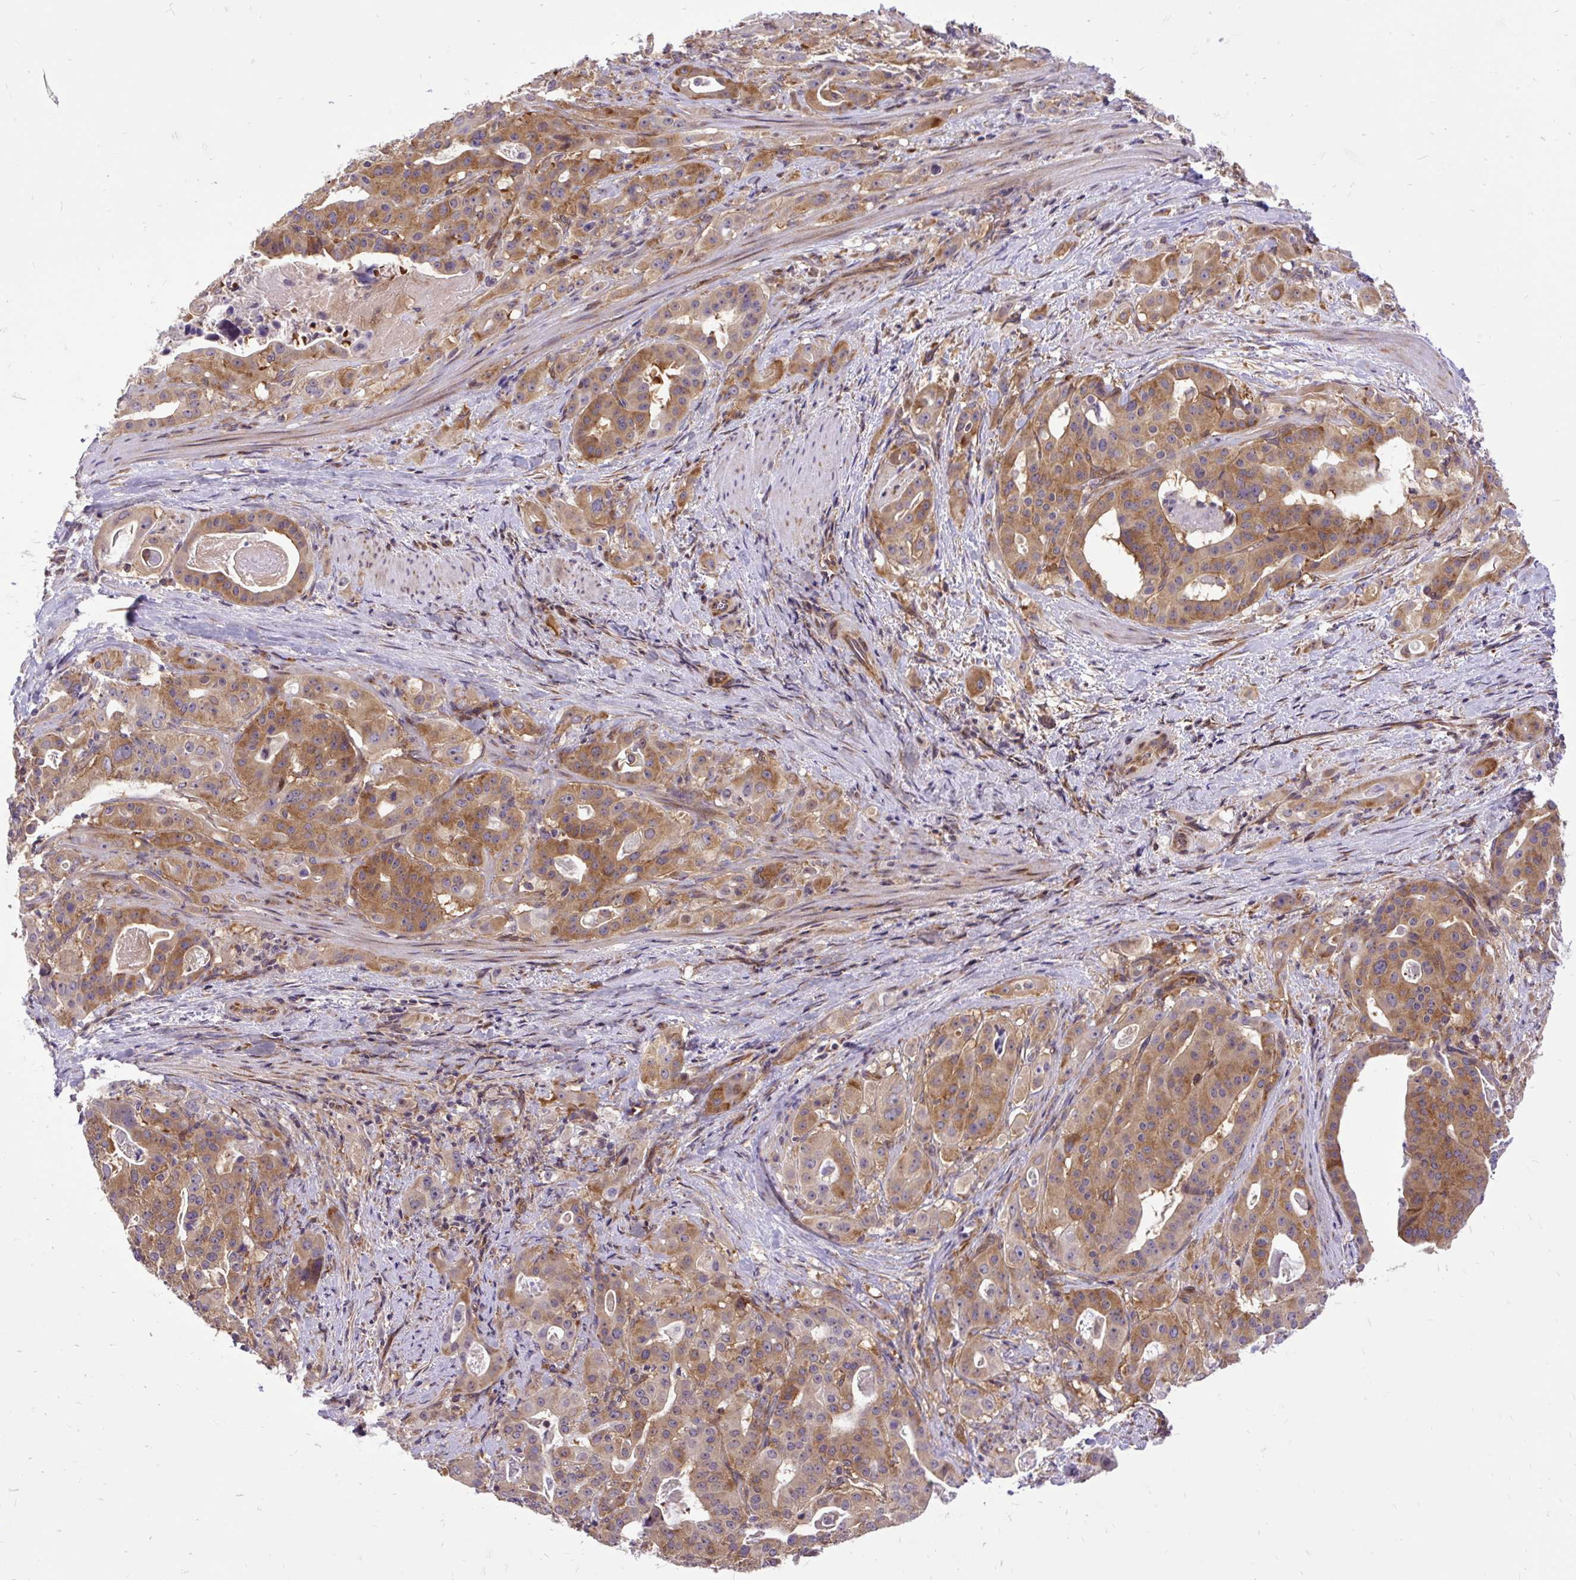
{"staining": {"intensity": "moderate", "quantity": ">75%", "location": "cytoplasmic/membranous"}, "tissue": "stomach cancer", "cell_type": "Tumor cells", "image_type": "cancer", "snomed": [{"axis": "morphology", "description": "Adenocarcinoma, NOS"}, {"axis": "topography", "description": "Stomach"}], "caption": "This is a micrograph of immunohistochemistry (IHC) staining of stomach cancer (adenocarcinoma), which shows moderate staining in the cytoplasmic/membranous of tumor cells.", "gene": "TRIM17", "patient": {"sex": "male", "age": 48}}